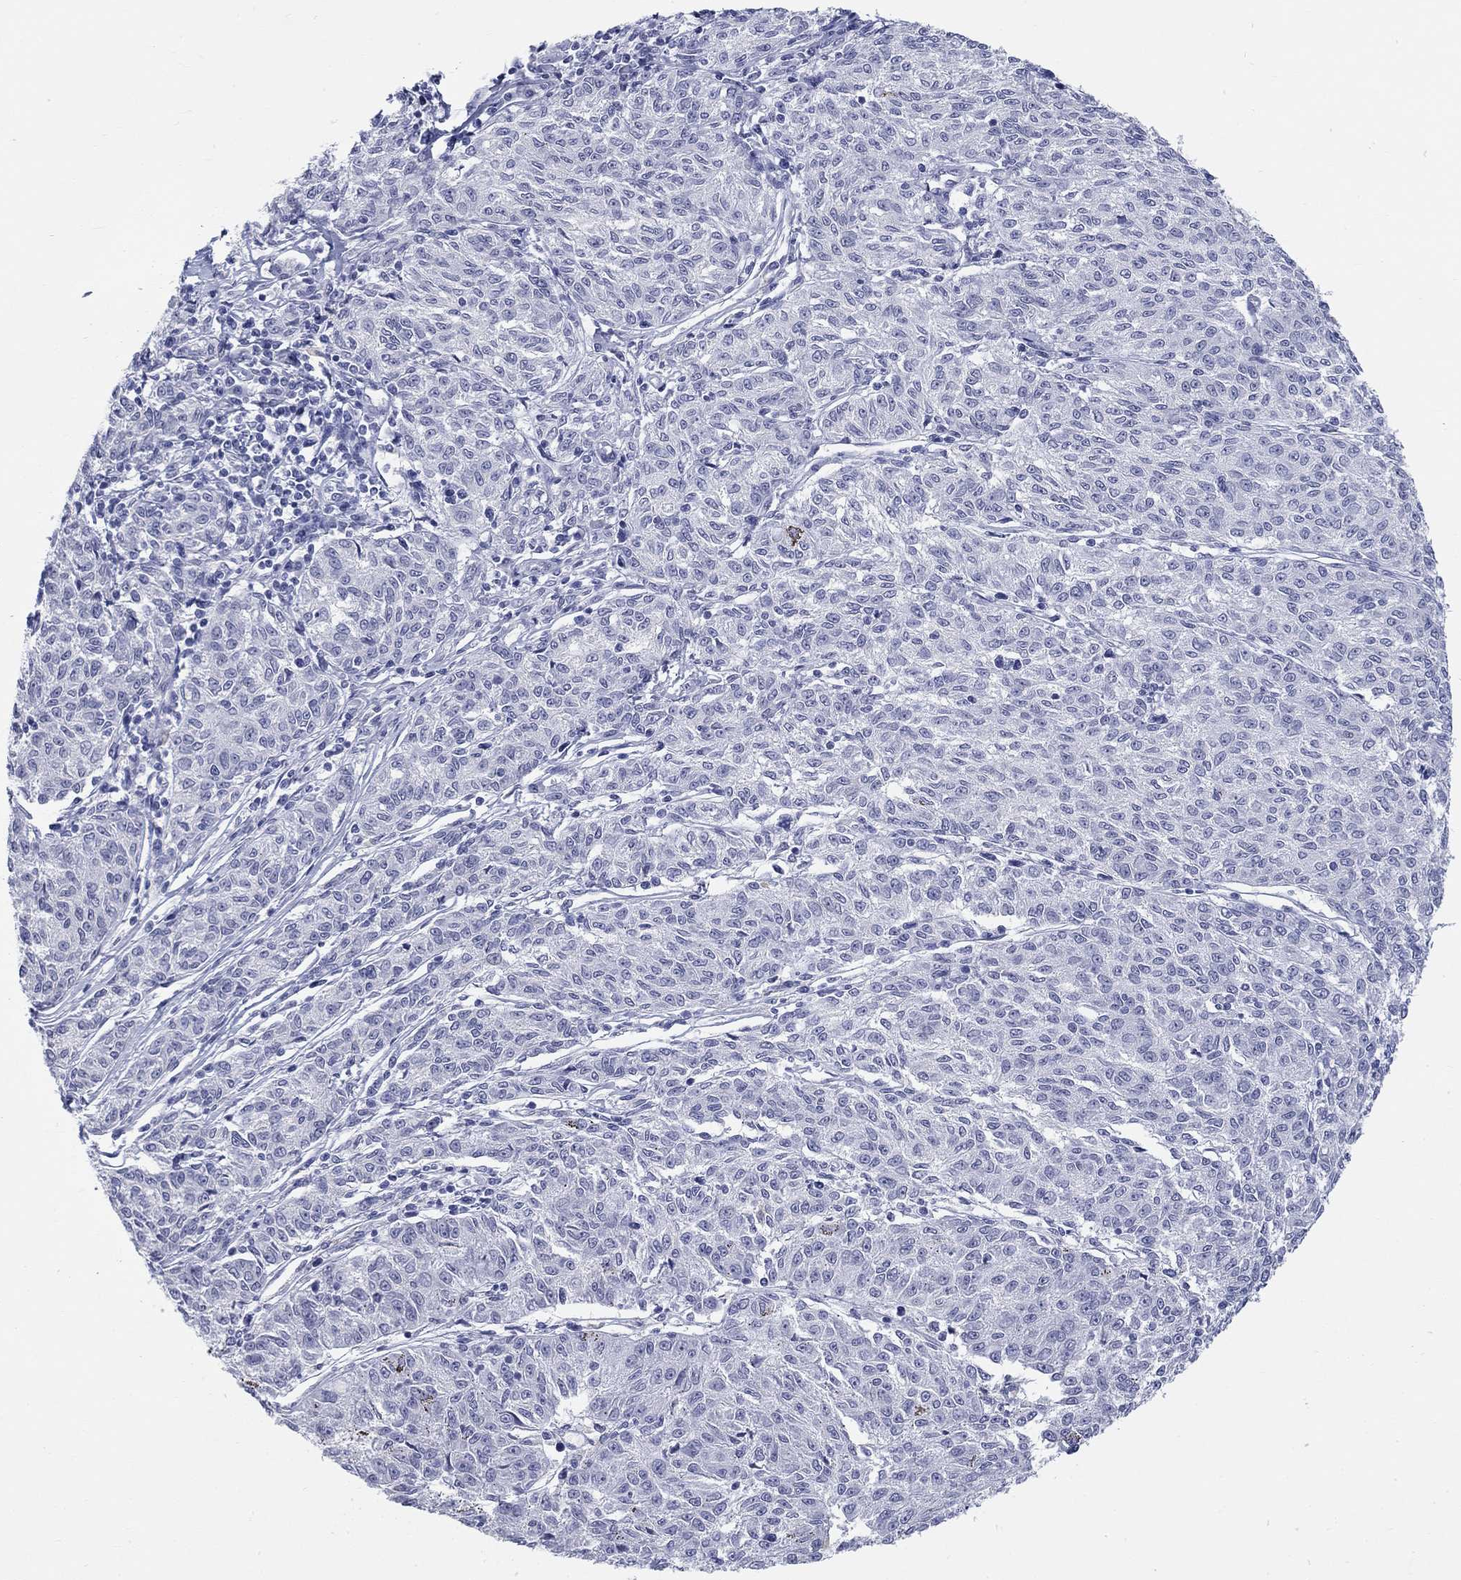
{"staining": {"intensity": "negative", "quantity": "none", "location": "none"}, "tissue": "melanoma", "cell_type": "Tumor cells", "image_type": "cancer", "snomed": [{"axis": "morphology", "description": "Malignant melanoma, NOS"}, {"axis": "topography", "description": "Skin"}], "caption": "High power microscopy photomicrograph of an immunohistochemistry photomicrograph of melanoma, revealing no significant expression in tumor cells.", "gene": "ECEL1", "patient": {"sex": "female", "age": 72}}